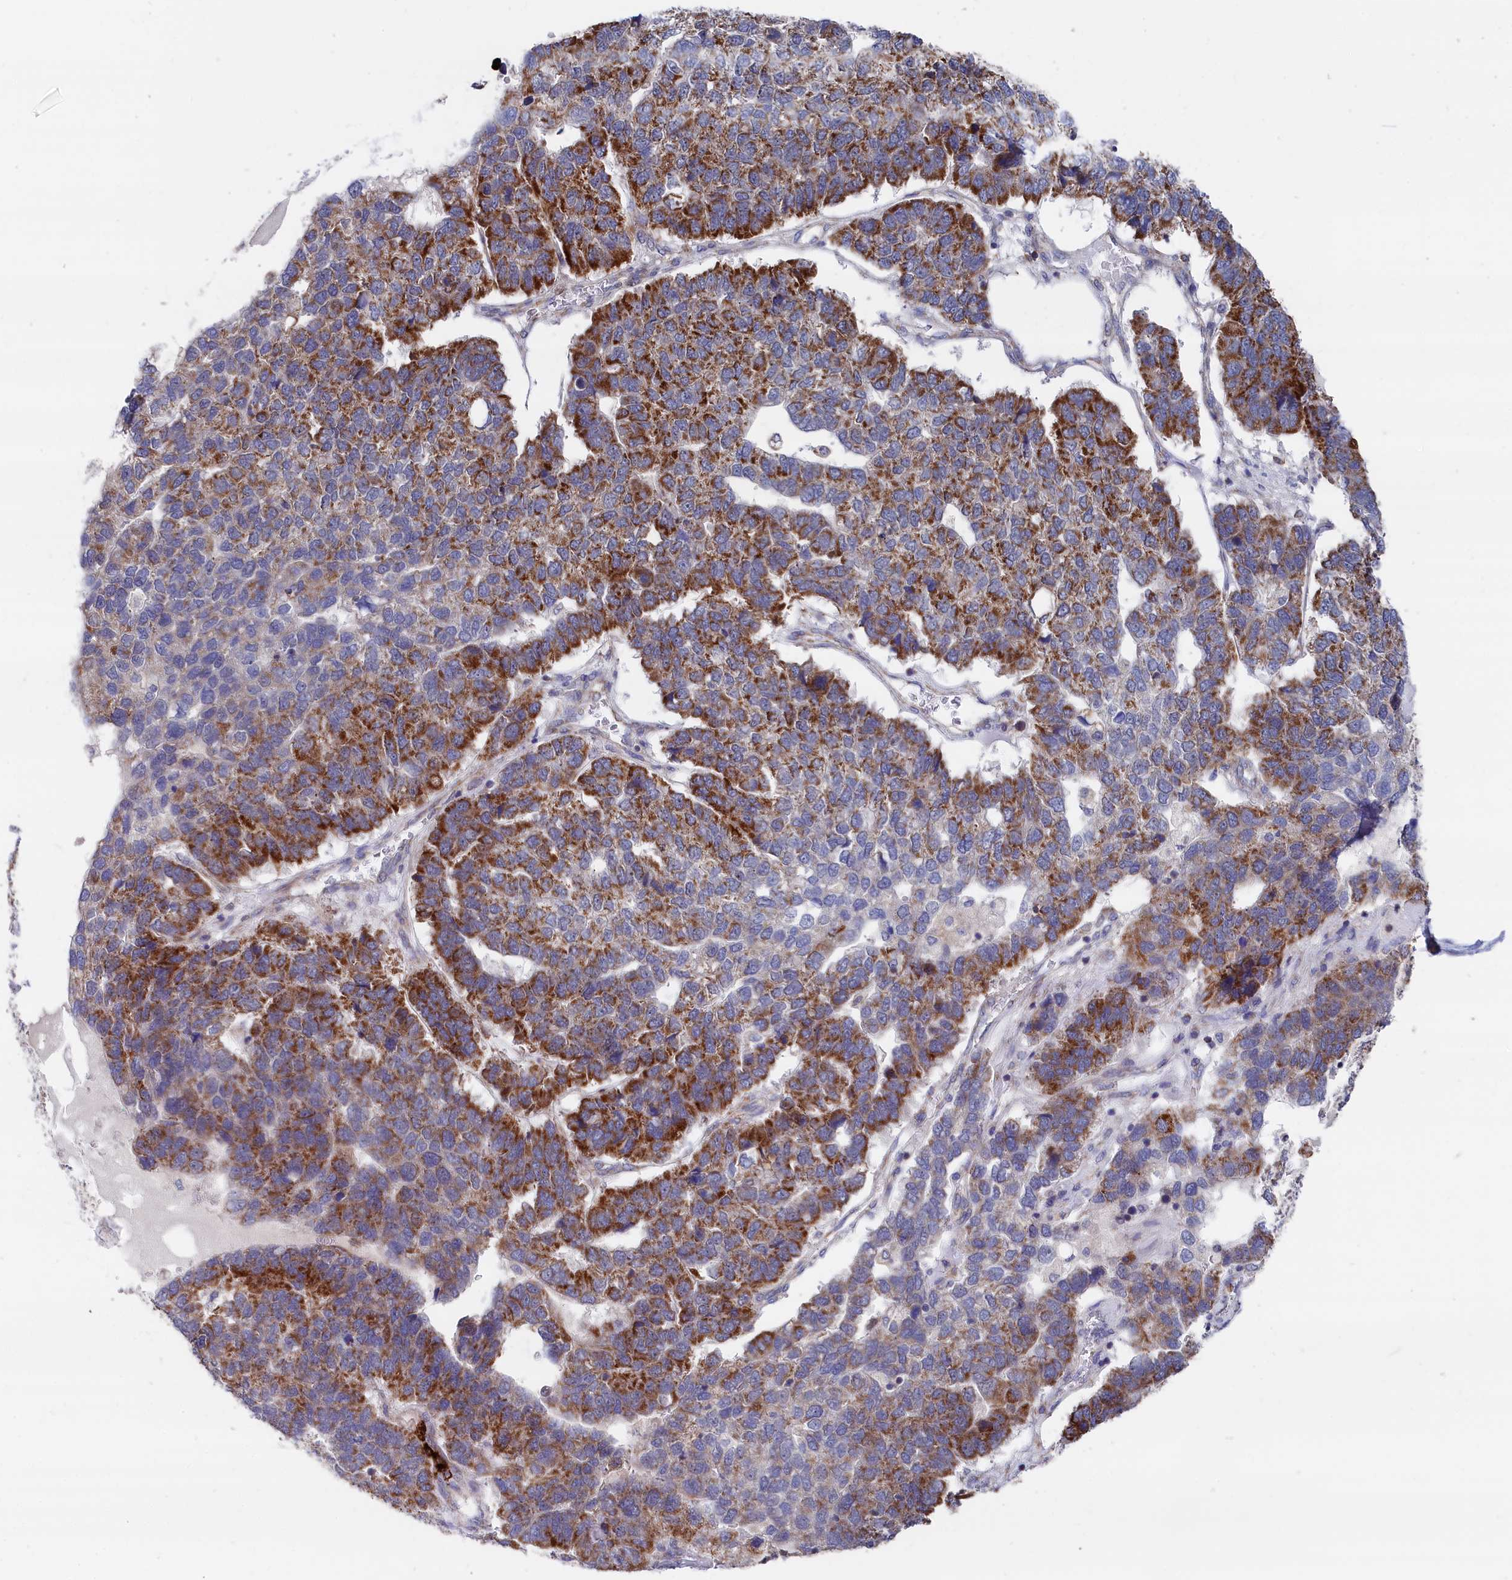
{"staining": {"intensity": "moderate", "quantity": ">75%", "location": "cytoplasmic/membranous"}, "tissue": "pancreatic cancer", "cell_type": "Tumor cells", "image_type": "cancer", "snomed": [{"axis": "morphology", "description": "Adenocarcinoma, NOS"}, {"axis": "topography", "description": "Pancreas"}], "caption": "This photomicrograph exhibits immunohistochemistry (IHC) staining of pancreatic cancer, with medium moderate cytoplasmic/membranous positivity in about >75% of tumor cells.", "gene": "CHCHD1", "patient": {"sex": "female", "age": 61}}